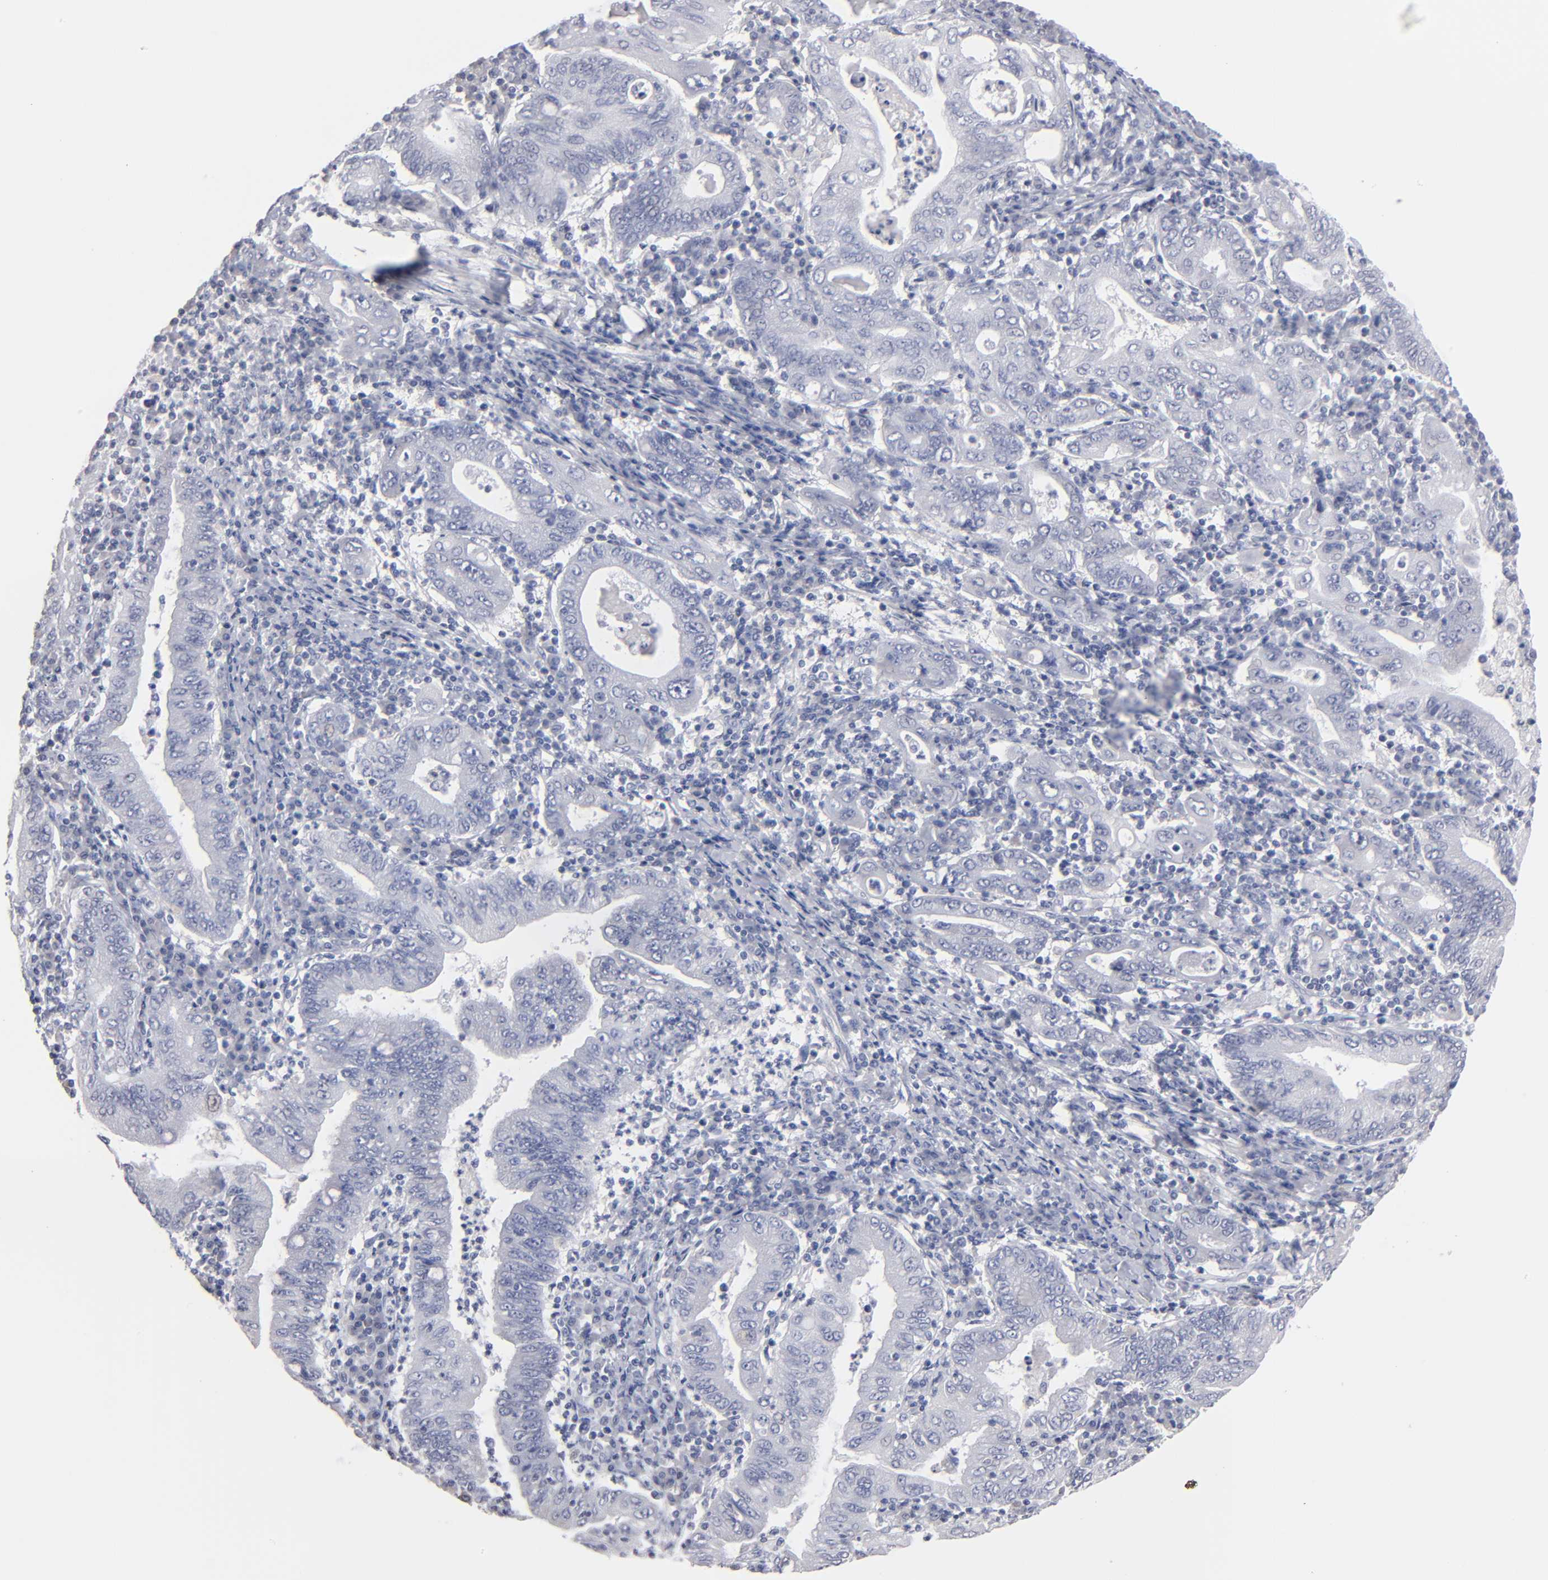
{"staining": {"intensity": "negative", "quantity": "none", "location": "none"}, "tissue": "stomach cancer", "cell_type": "Tumor cells", "image_type": "cancer", "snomed": [{"axis": "morphology", "description": "Normal tissue, NOS"}, {"axis": "morphology", "description": "Adenocarcinoma, NOS"}, {"axis": "topography", "description": "Esophagus"}, {"axis": "topography", "description": "Stomach, upper"}, {"axis": "topography", "description": "Peripheral nerve tissue"}], "caption": "The histopathology image demonstrates no staining of tumor cells in adenocarcinoma (stomach).", "gene": "RPH3A", "patient": {"sex": "male", "age": 62}}